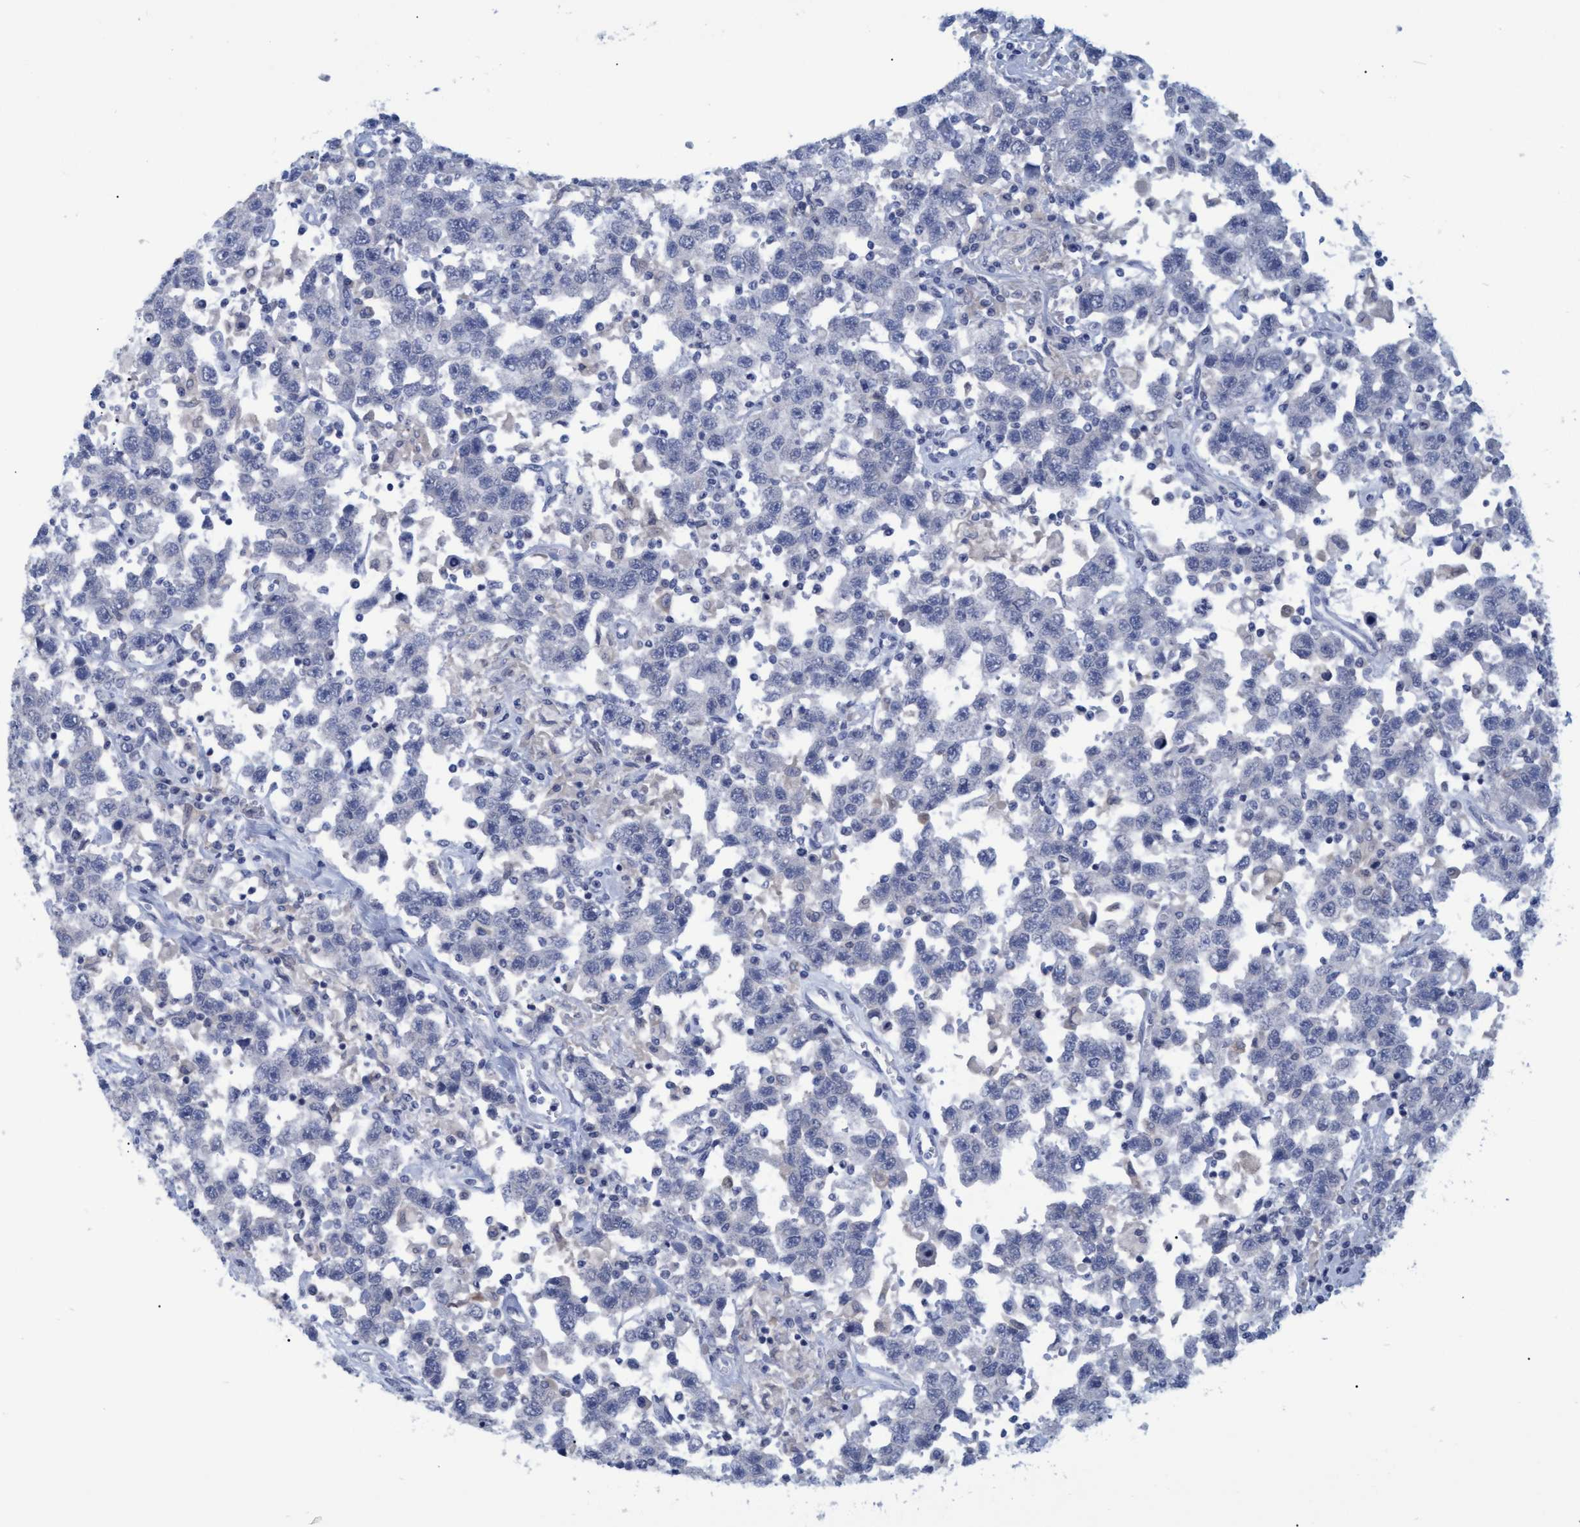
{"staining": {"intensity": "negative", "quantity": "none", "location": "none"}, "tissue": "testis cancer", "cell_type": "Tumor cells", "image_type": "cancer", "snomed": [{"axis": "morphology", "description": "Seminoma, NOS"}, {"axis": "topography", "description": "Testis"}], "caption": "A histopathology image of testis cancer (seminoma) stained for a protein shows no brown staining in tumor cells.", "gene": "SSTR3", "patient": {"sex": "male", "age": 41}}